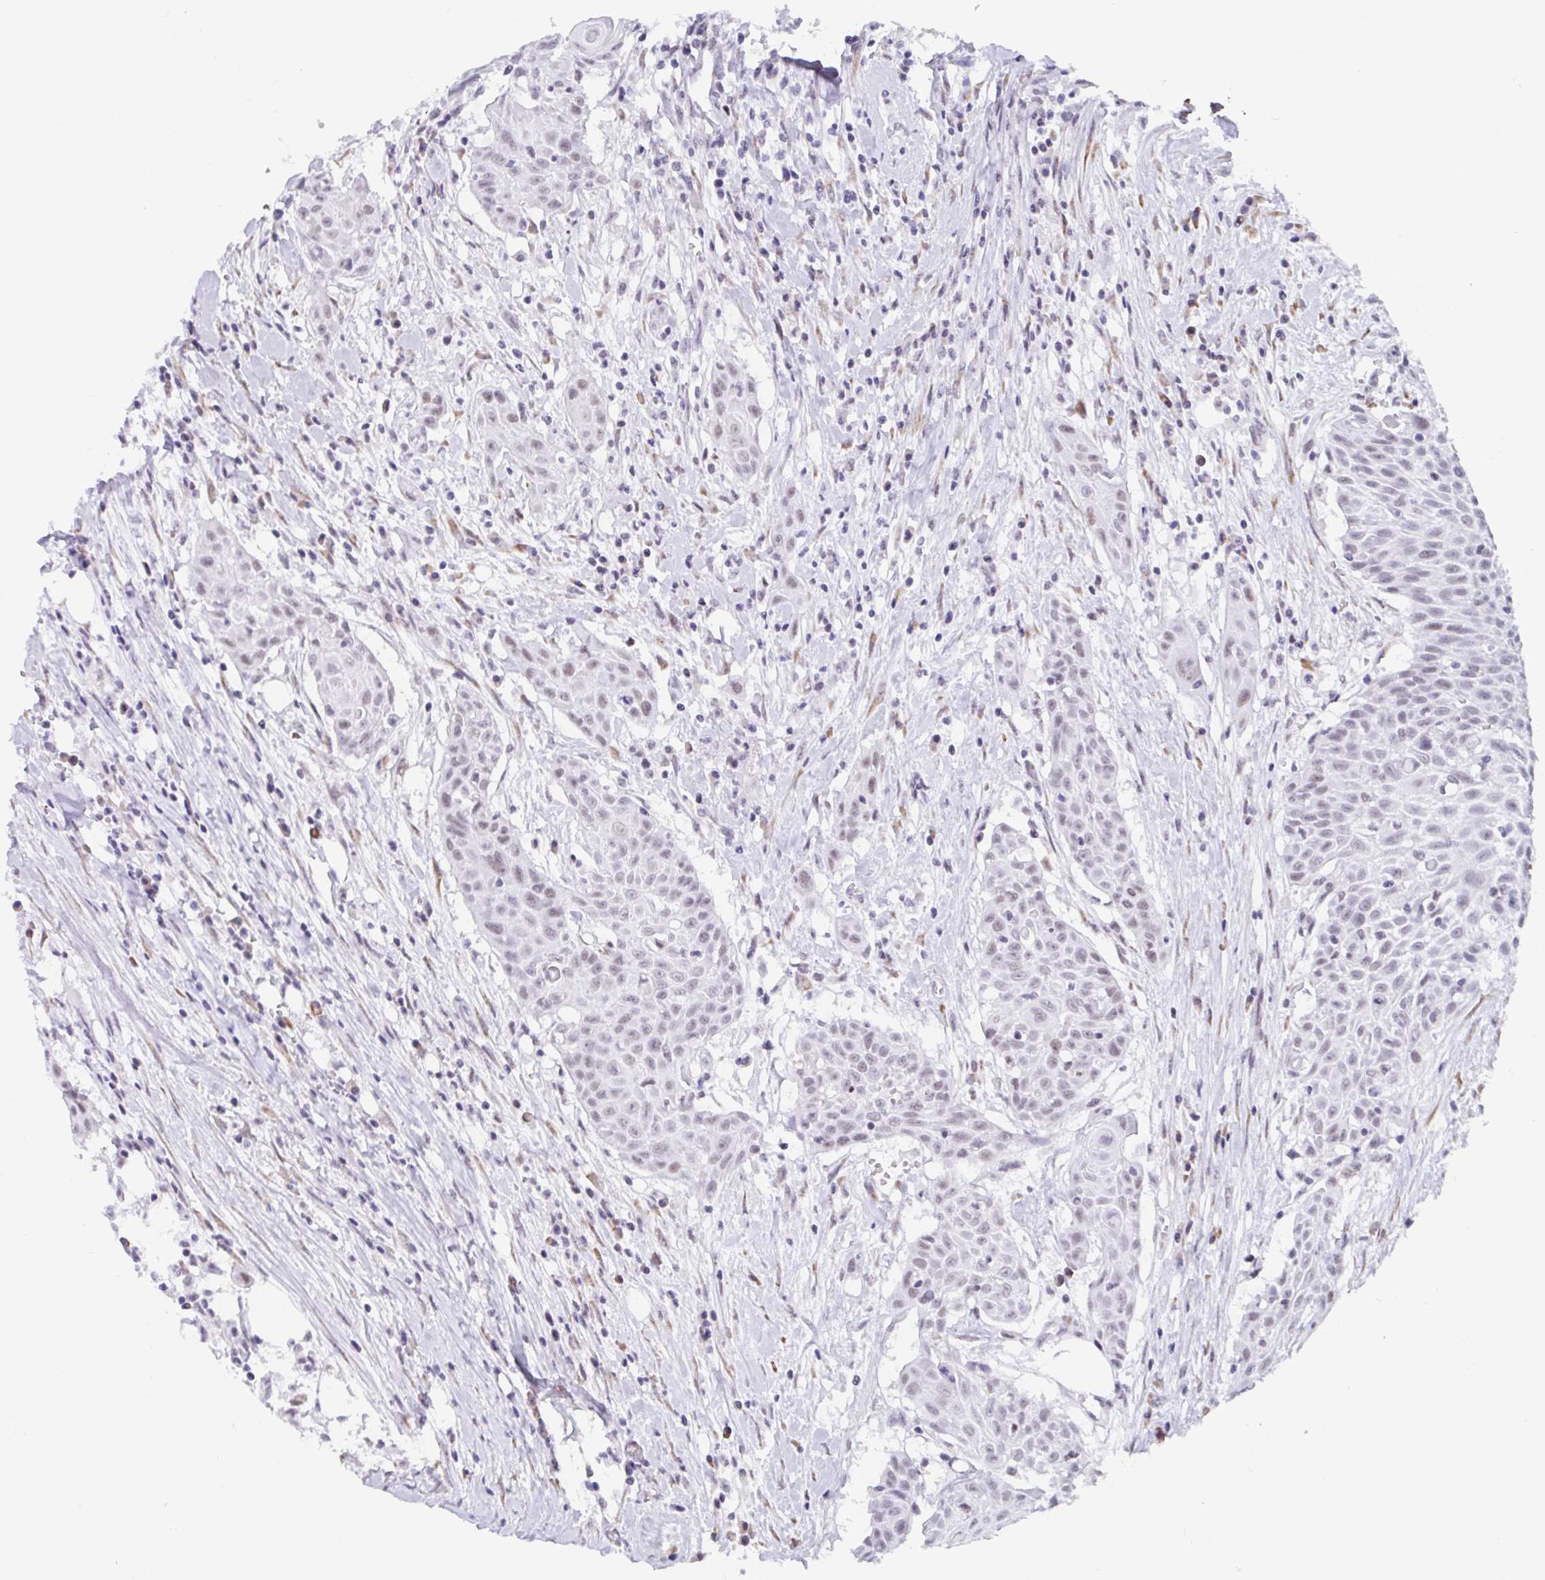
{"staining": {"intensity": "weak", "quantity": ">75%", "location": "nuclear"}, "tissue": "head and neck cancer", "cell_type": "Tumor cells", "image_type": "cancer", "snomed": [{"axis": "morphology", "description": "Squamous cell carcinoma, NOS"}, {"axis": "topography", "description": "Lymph node"}, {"axis": "topography", "description": "Salivary gland"}, {"axis": "topography", "description": "Head-Neck"}], "caption": "A brown stain labels weak nuclear positivity of a protein in head and neck cancer (squamous cell carcinoma) tumor cells.", "gene": "WDR72", "patient": {"sex": "female", "age": 74}}